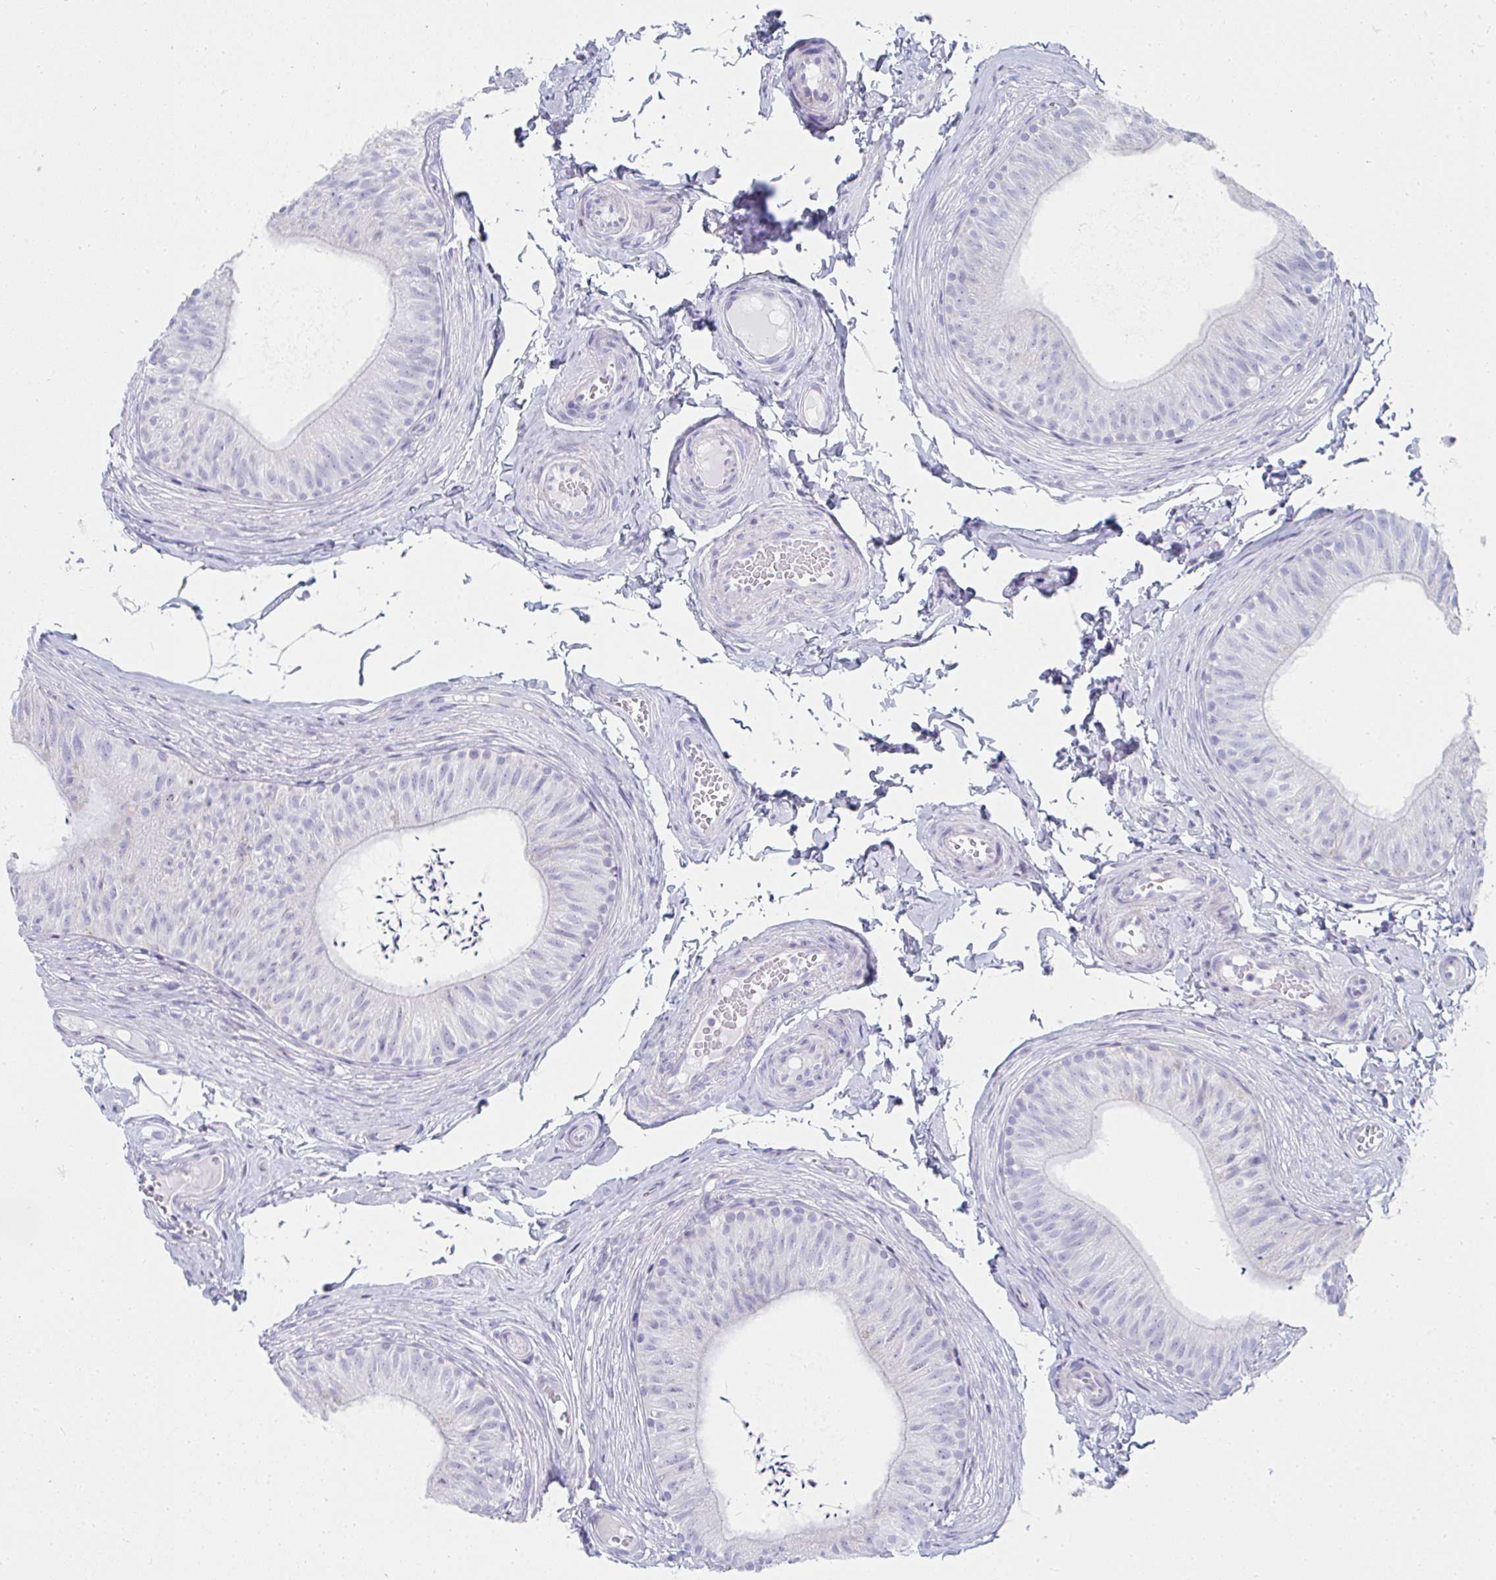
{"staining": {"intensity": "negative", "quantity": "none", "location": "none"}, "tissue": "epididymis", "cell_type": "Glandular cells", "image_type": "normal", "snomed": [{"axis": "morphology", "description": "Normal tissue, NOS"}, {"axis": "topography", "description": "Epididymis, spermatic cord, NOS"}, {"axis": "topography", "description": "Epididymis"}, {"axis": "topography", "description": "Peripheral nerve tissue"}], "caption": "DAB immunohistochemical staining of benign human epididymis demonstrates no significant positivity in glandular cells.", "gene": "MGAM2", "patient": {"sex": "male", "age": 29}}